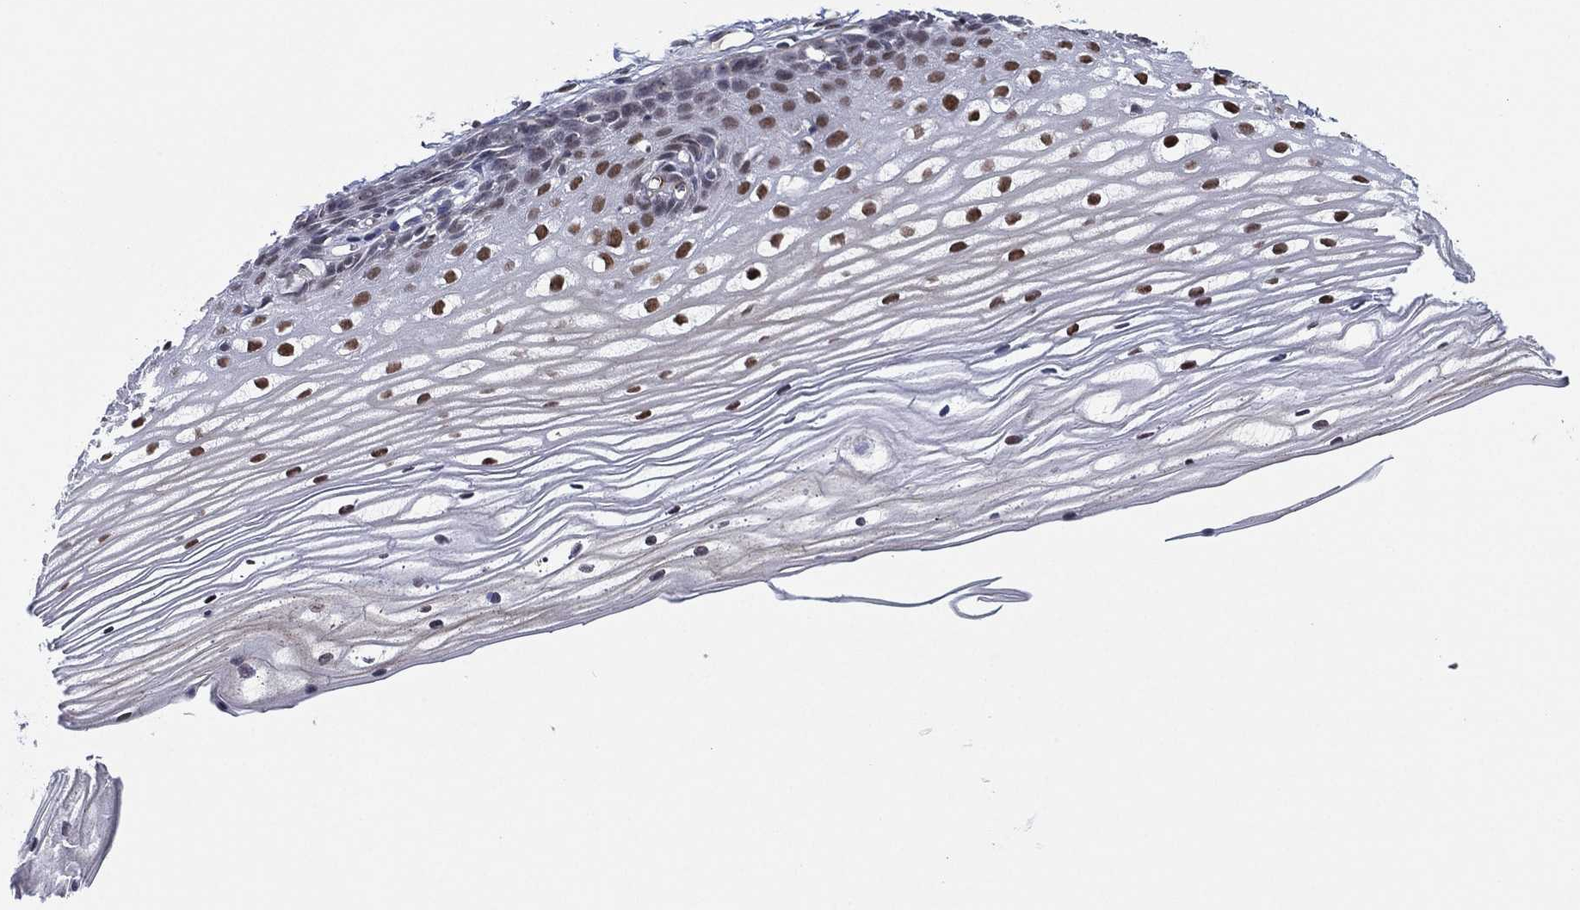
{"staining": {"intensity": "moderate", "quantity": "25%-75%", "location": "nuclear"}, "tissue": "cervix", "cell_type": "Squamous epithelial cells", "image_type": "normal", "snomed": [{"axis": "morphology", "description": "Normal tissue, NOS"}, {"axis": "topography", "description": "Cervix"}], "caption": "Cervix stained for a protein (brown) demonstrates moderate nuclear positive expression in about 25%-75% of squamous epithelial cells.", "gene": "GSE1", "patient": {"sex": "female", "age": 40}}